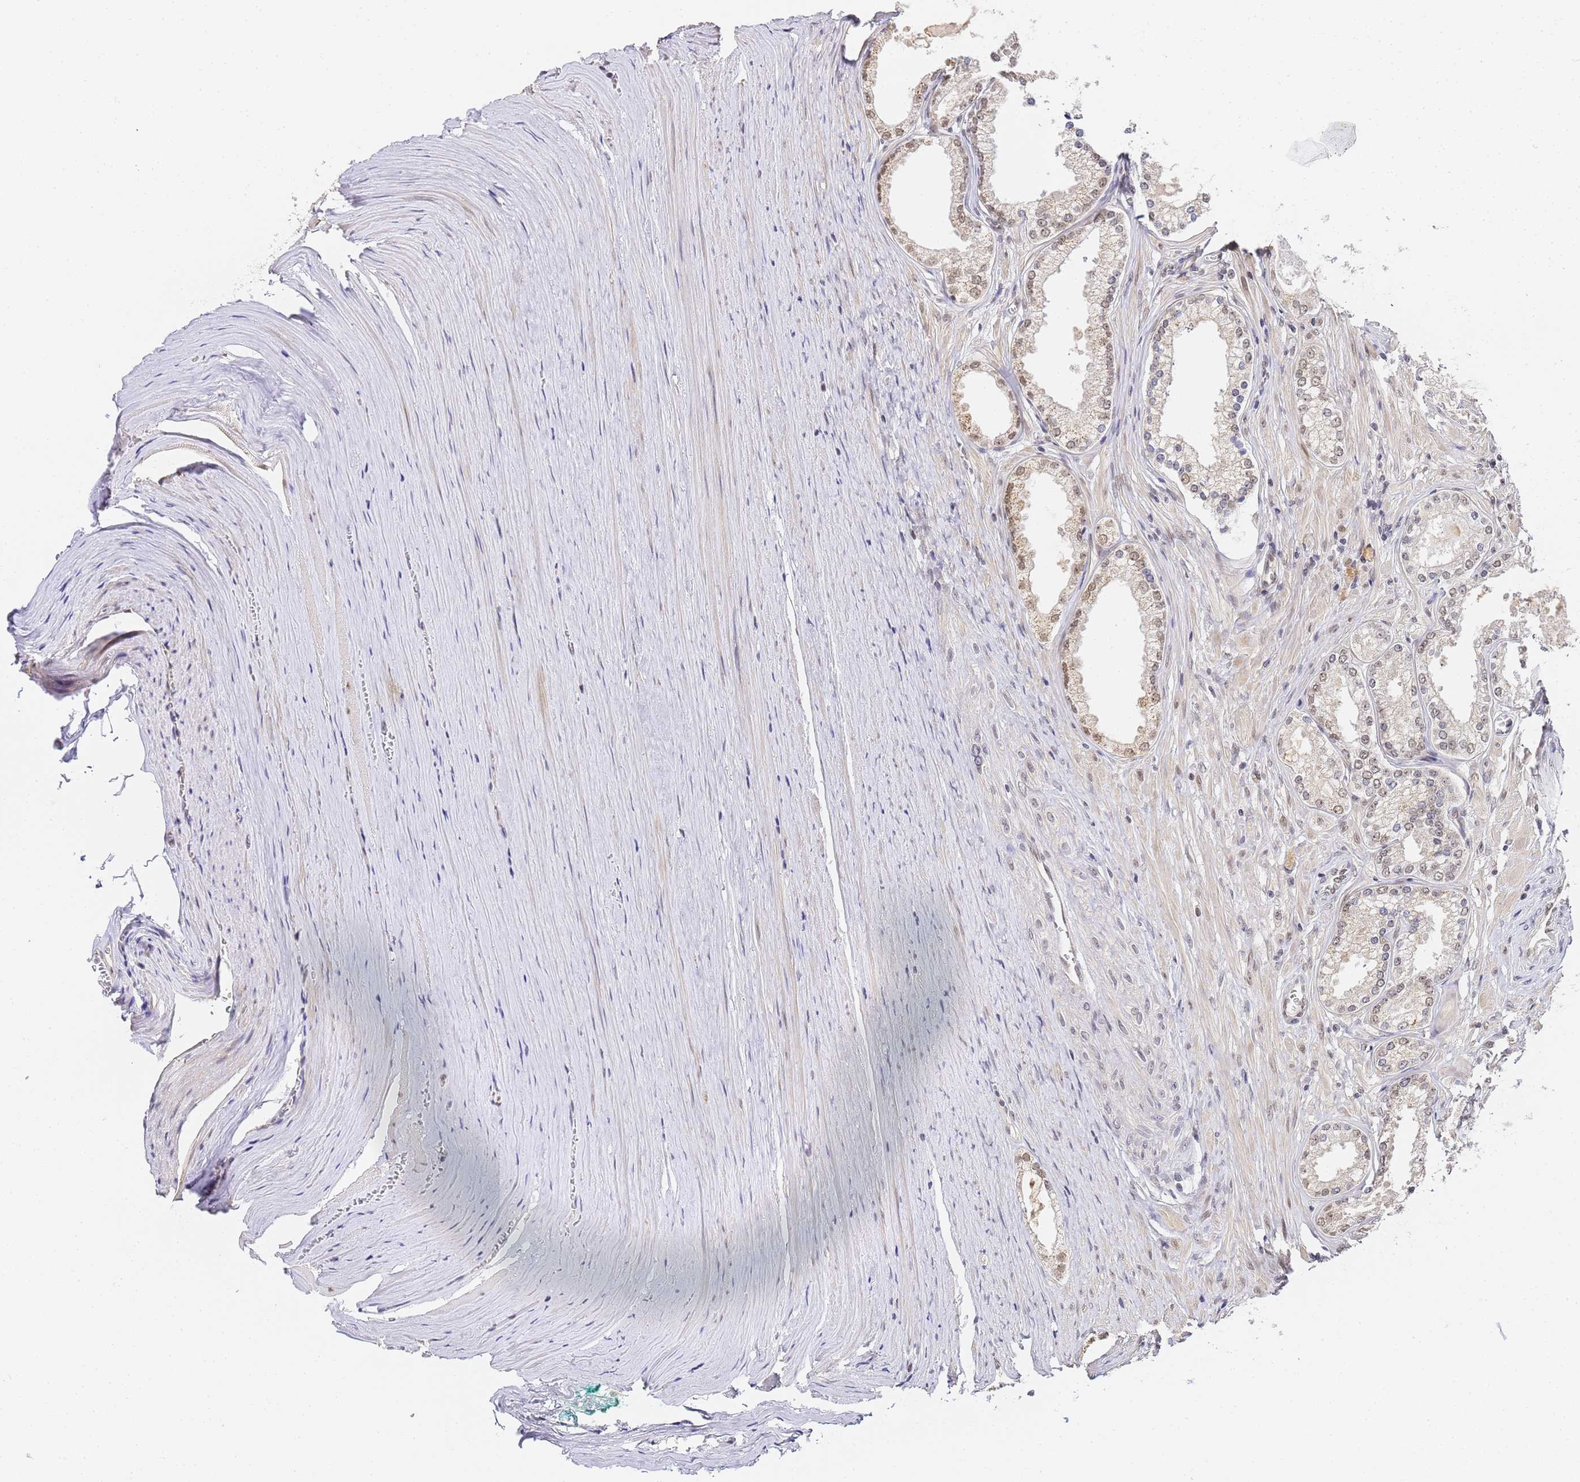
{"staining": {"intensity": "weak", "quantity": "<25%", "location": "cytoplasmic/membranous,nuclear"}, "tissue": "prostate cancer", "cell_type": "Tumor cells", "image_type": "cancer", "snomed": [{"axis": "morphology", "description": "Adenocarcinoma, High grade"}, {"axis": "topography", "description": "Prostate"}], "caption": "Photomicrograph shows no significant protein expression in tumor cells of prostate cancer.", "gene": "LSM3", "patient": {"sex": "male", "age": 68}}